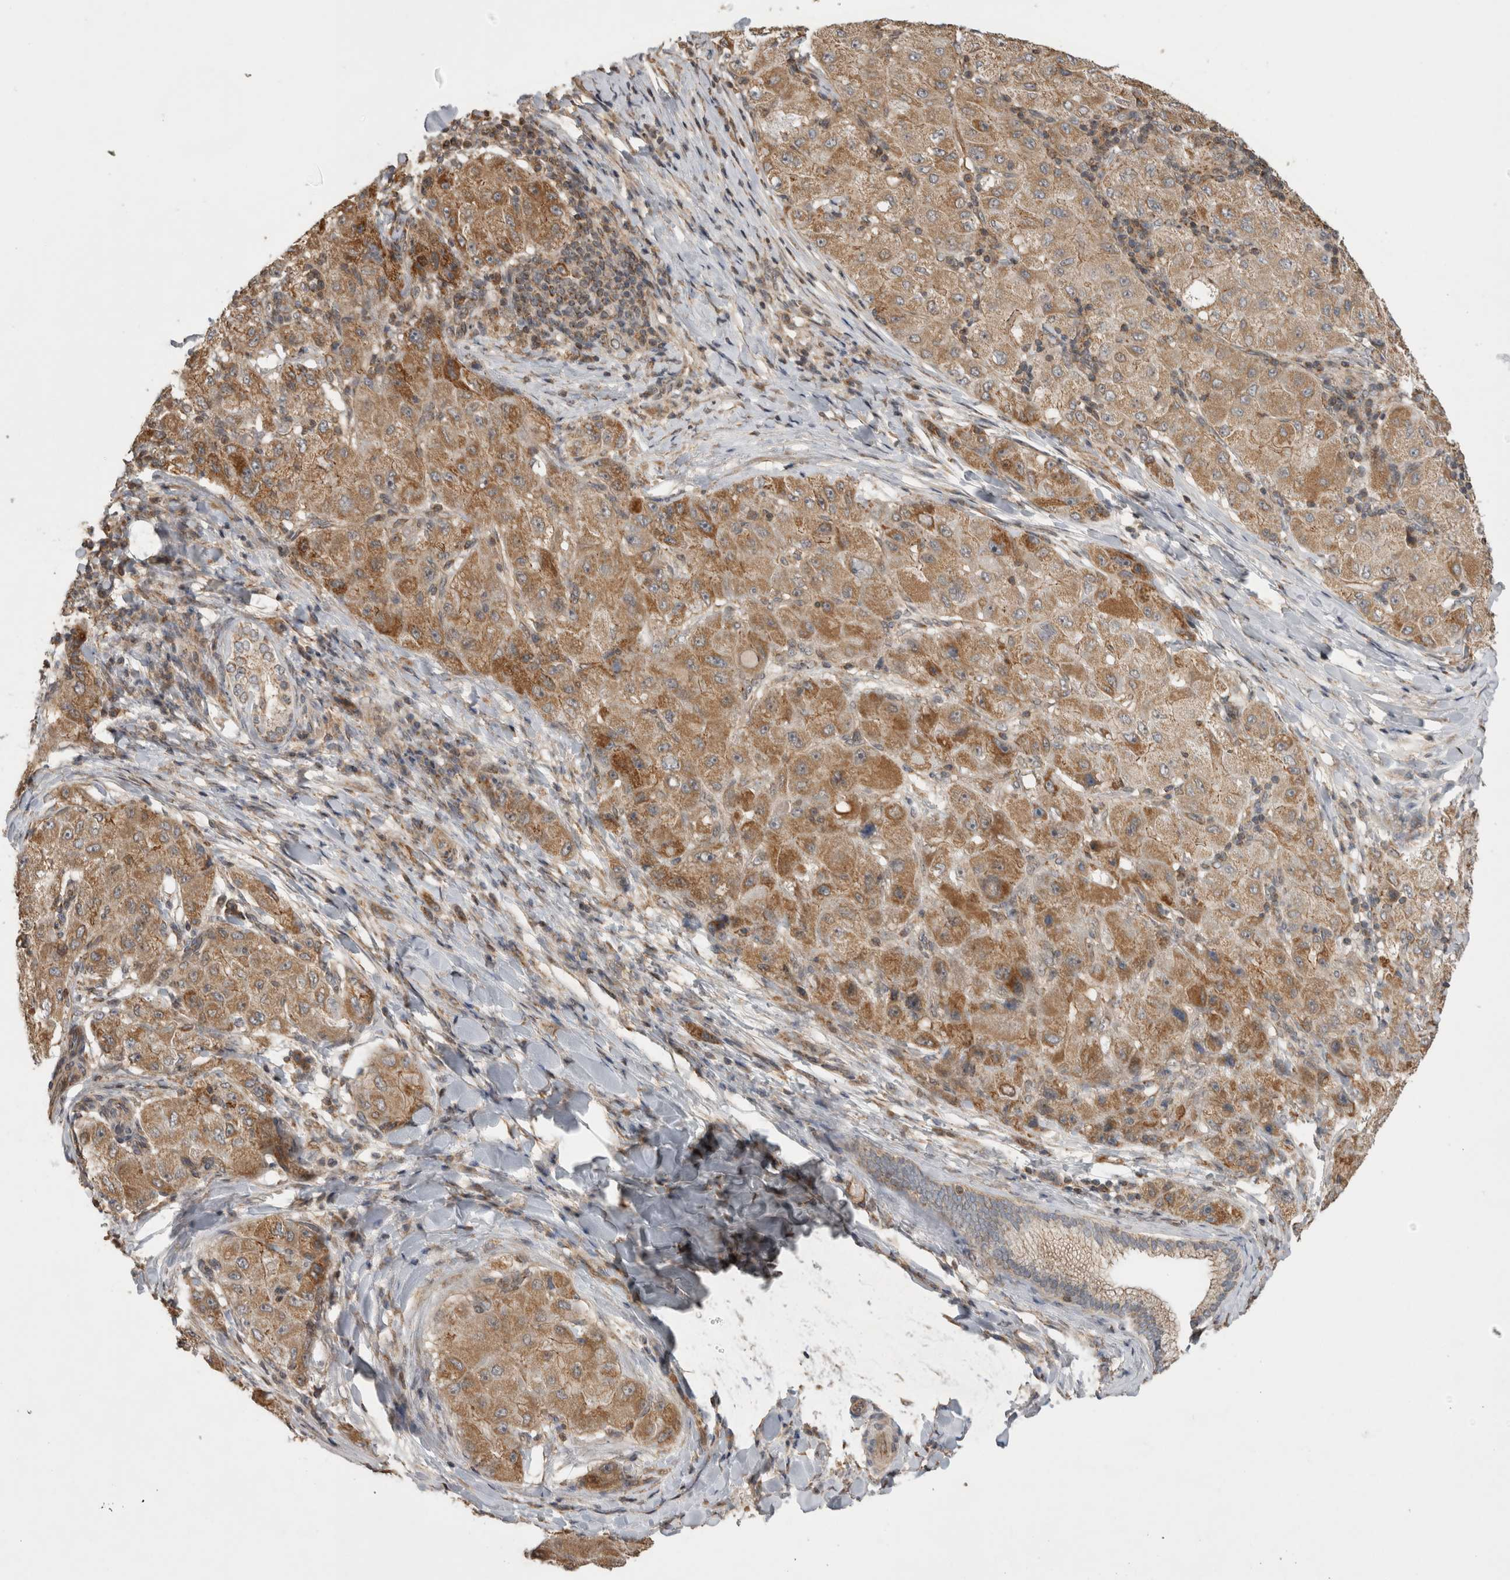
{"staining": {"intensity": "moderate", "quantity": ">75%", "location": "cytoplasmic/membranous"}, "tissue": "liver cancer", "cell_type": "Tumor cells", "image_type": "cancer", "snomed": [{"axis": "morphology", "description": "Carcinoma, Hepatocellular, NOS"}, {"axis": "topography", "description": "Liver"}], "caption": "Immunohistochemistry (IHC) of human liver hepatocellular carcinoma exhibits medium levels of moderate cytoplasmic/membranous staining in approximately >75% of tumor cells.", "gene": "KCNIP1", "patient": {"sex": "male", "age": 80}}